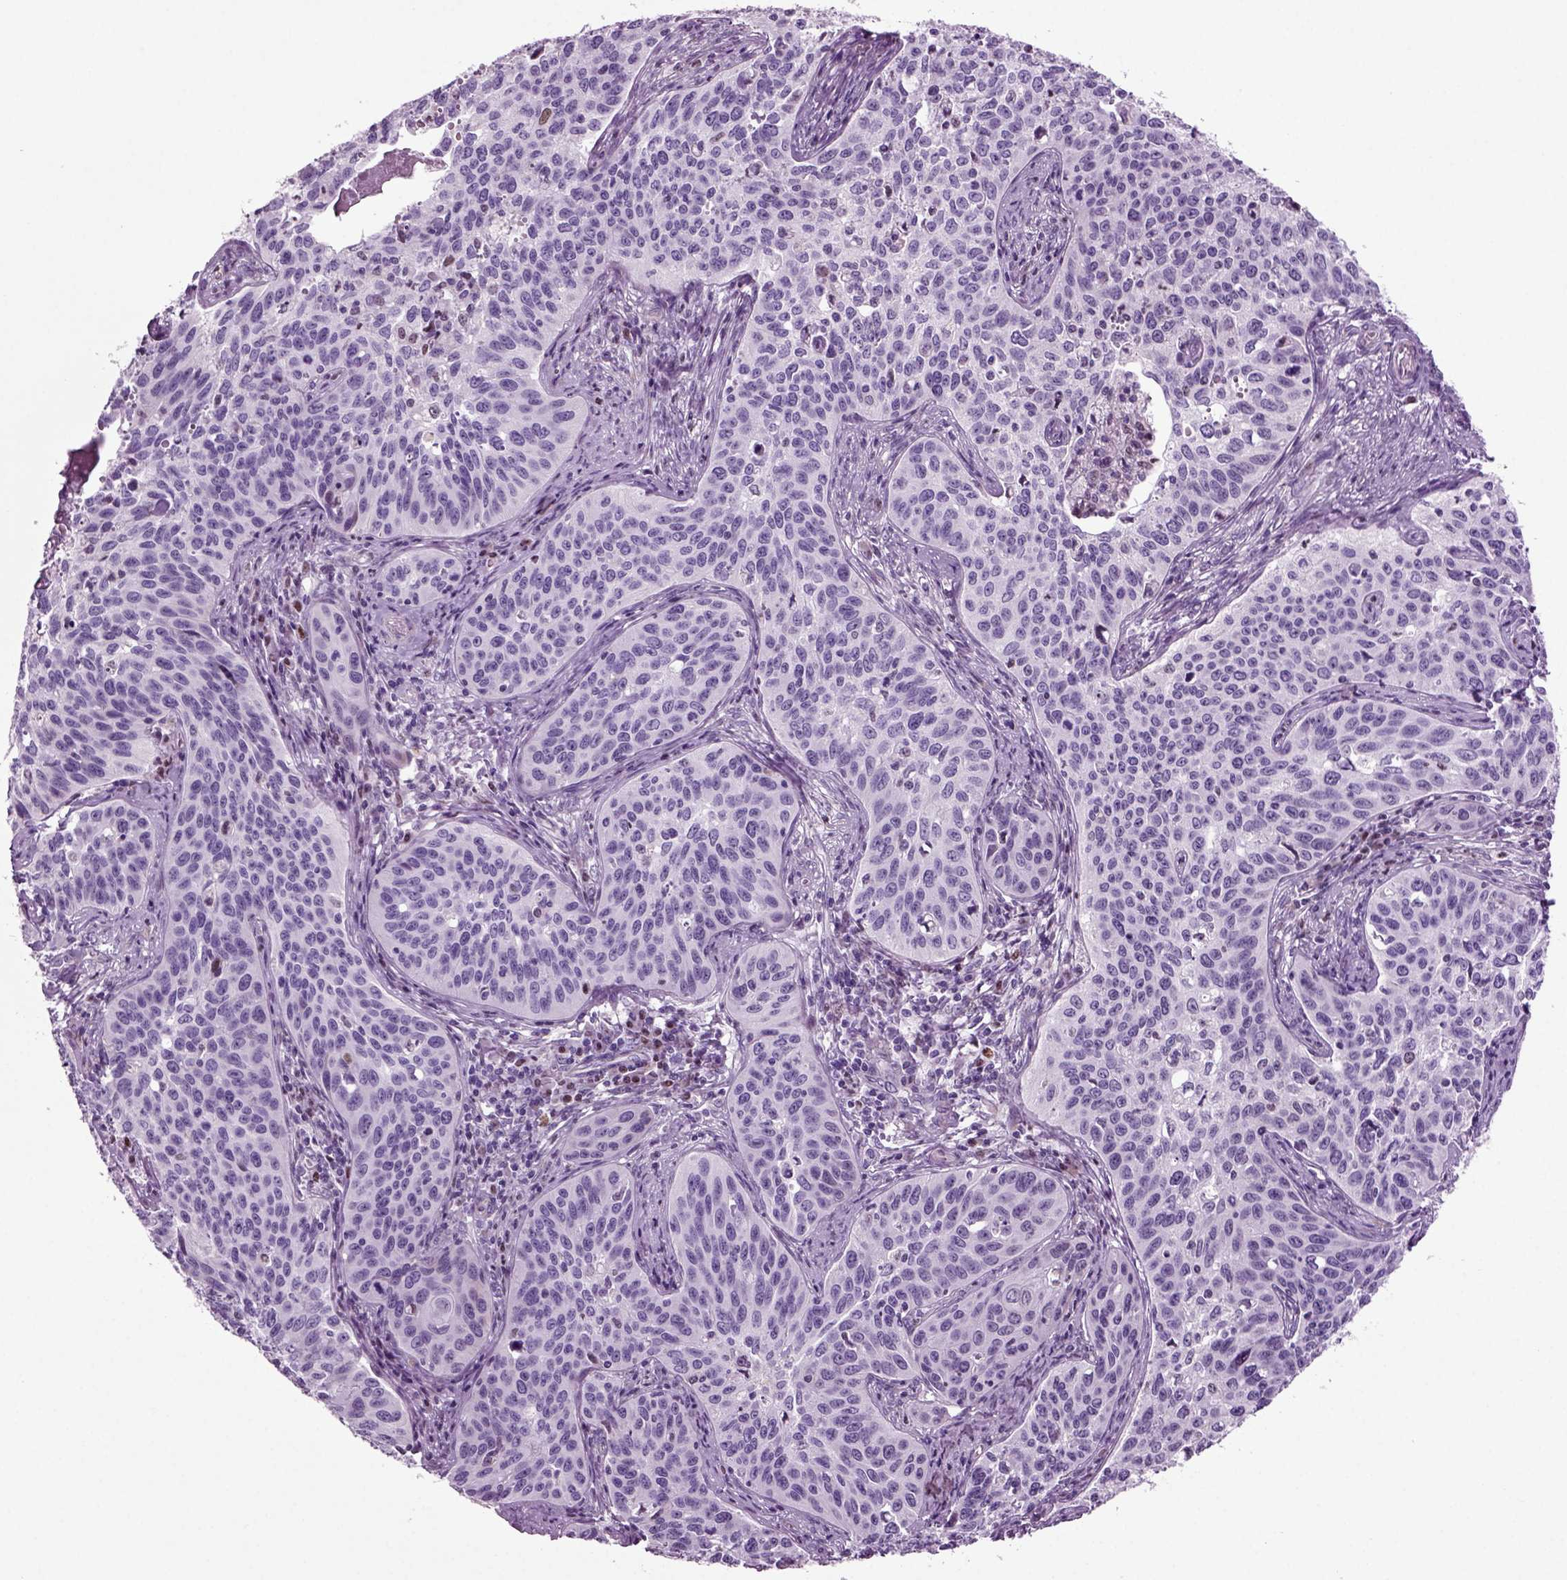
{"staining": {"intensity": "negative", "quantity": "none", "location": "none"}, "tissue": "cervical cancer", "cell_type": "Tumor cells", "image_type": "cancer", "snomed": [{"axis": "morphology", "description": "Squamous cell carcinoma, NOS"}, {"axis": "topography", "description": "Cervix"}], "caption": "An image of squamous cell carcinoma (cervical) stained for a protein reveals no brown staining in tumor cells.", "gene": "ARID3A", "patient": {"sex": "female", "age": 31}}